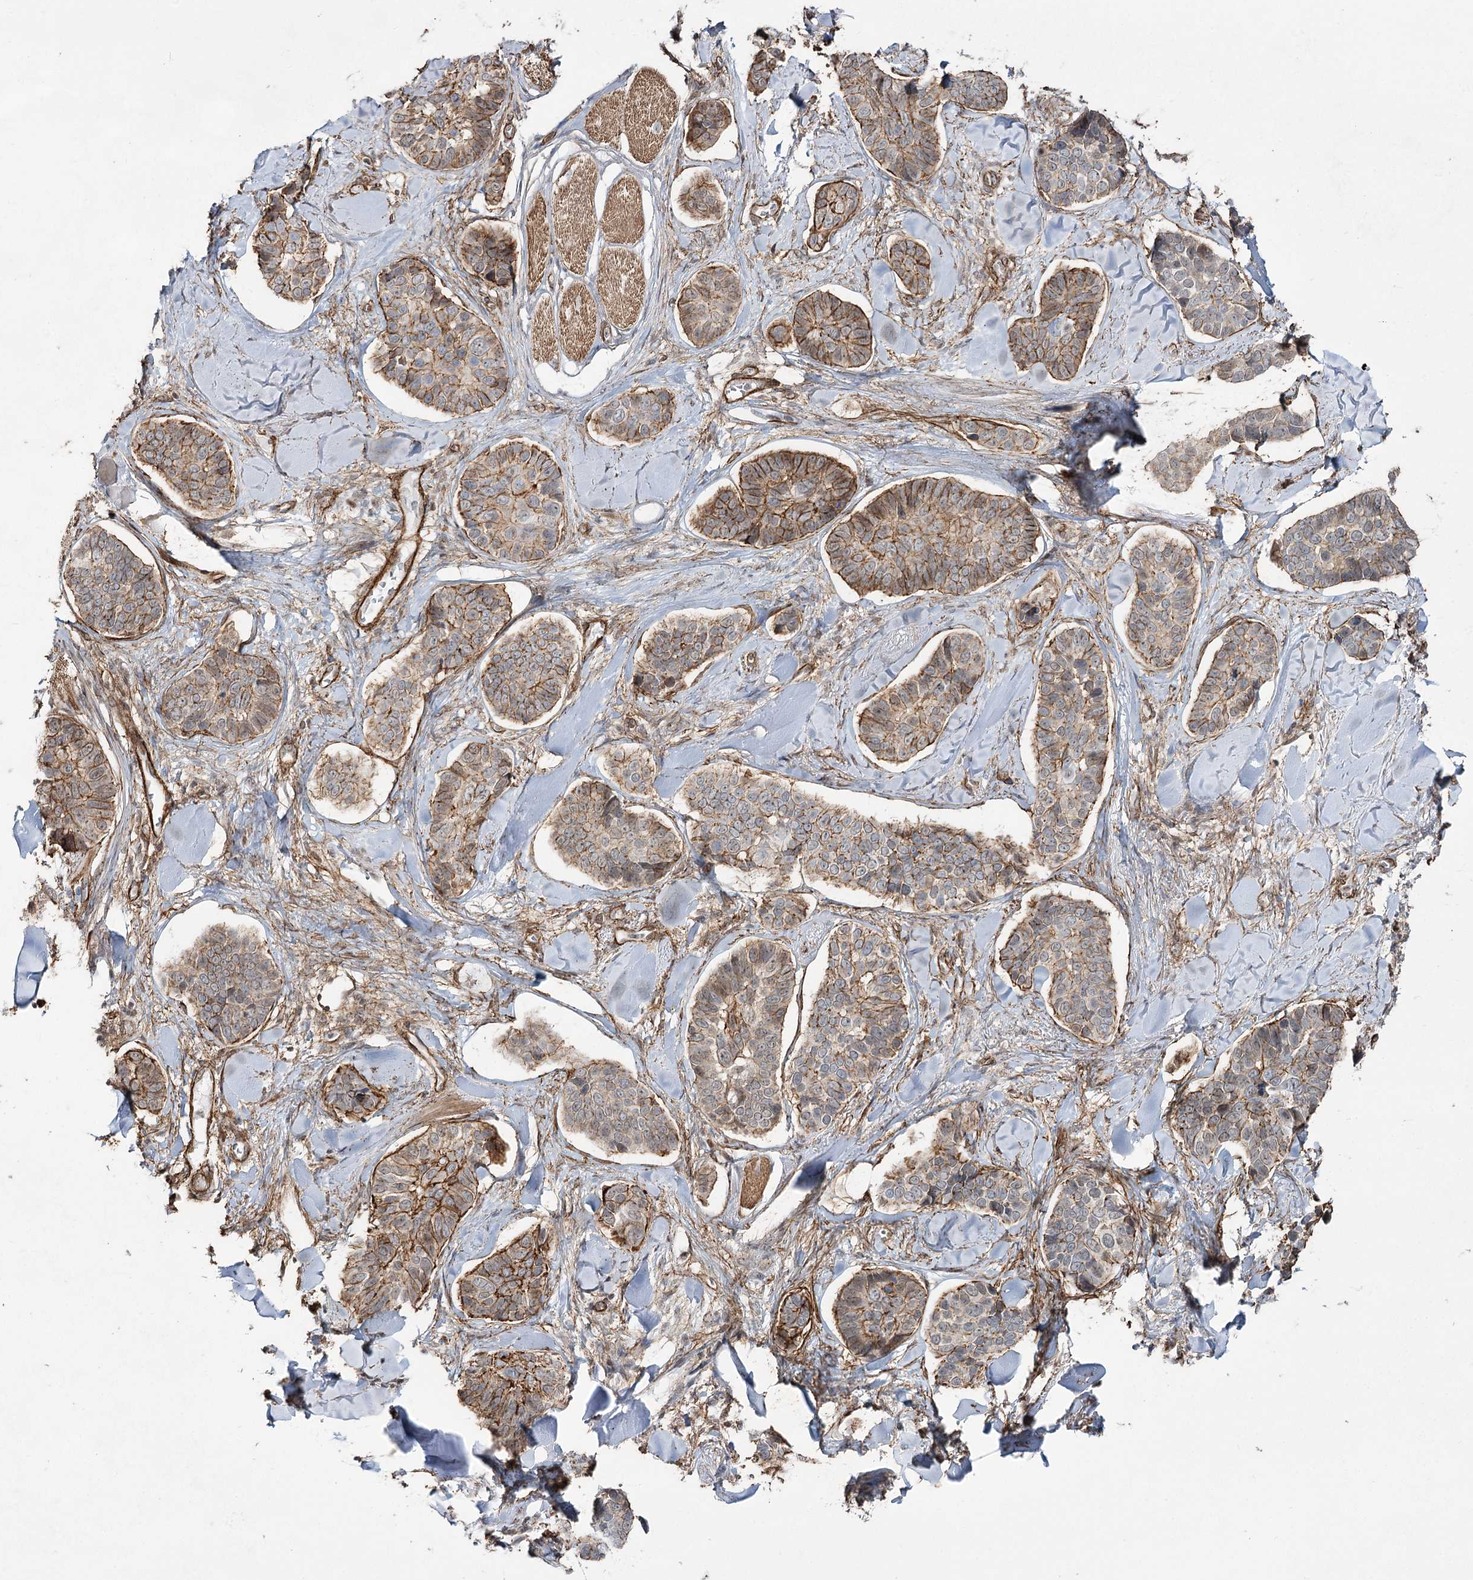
{"staining": {"intensity": "moderate", "quantity": "25%-75%", "location": "cytoplasmic/membranous"}, "tissue": "skin cancer", "cell_type": "Tumor cells", "image_type": "cancer", "snomed": [{"axis": "morphology", "description": "Basal cell carcinoma"}, {"axis": "topography", "description": "Skin"}], "caption": "Skin basal cell carcinoma was stained to show a protein in brown. There is medium levels of moderate cytoplasmic/membranous expression in approximately 25%-75% of tumor cells. Ihc stains the protein in brown and the nuclei are stained blue.", "gene": "CWF19L1", "patient": {"sex": "male", "age": 62}}